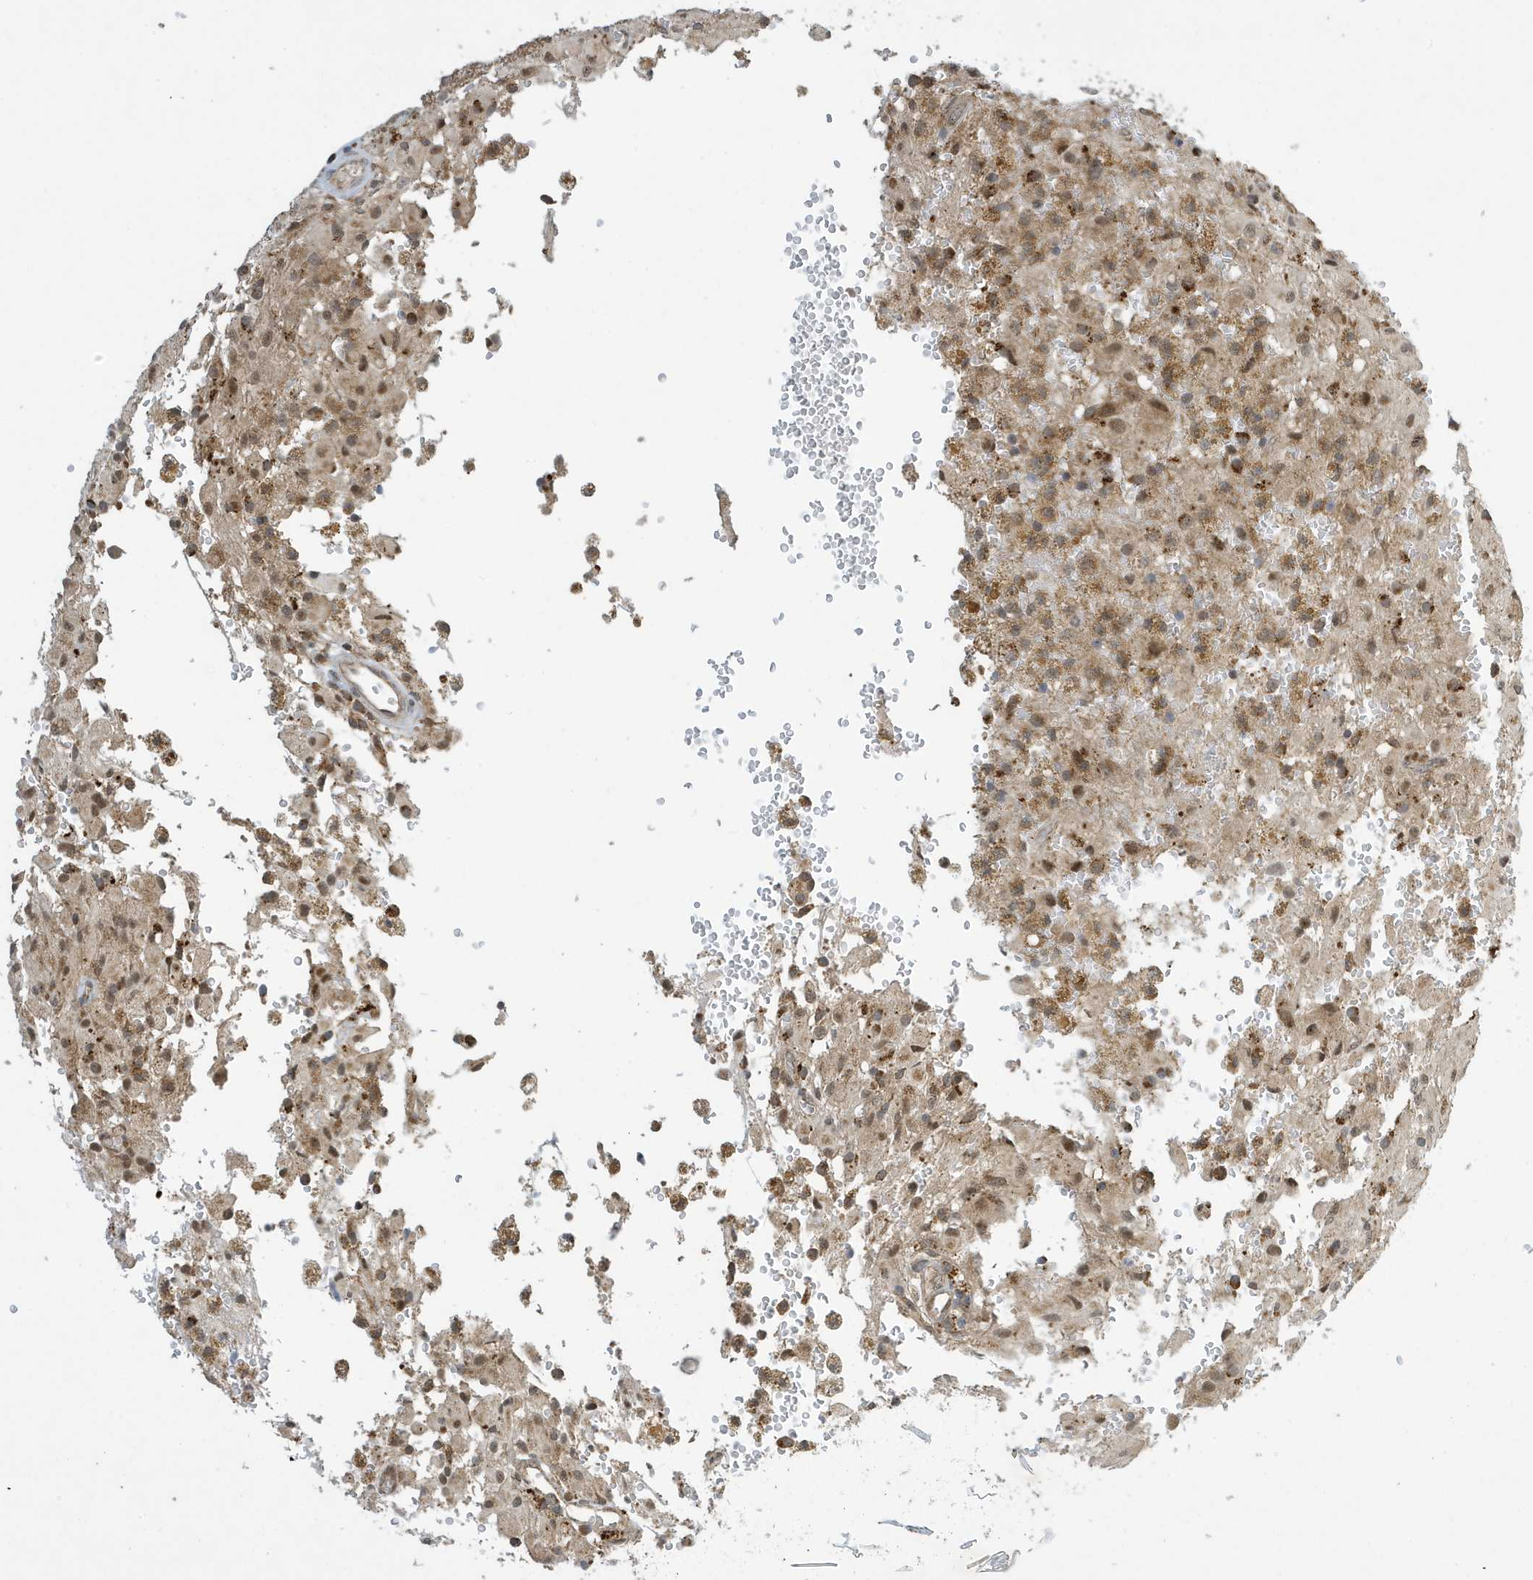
{"staining": {"intensity": "moderate", "quantity": "<25%", "location": "cytoplasmic/membranous"}, "tissue": "glioma", "cell_type": "Tumor cells", "image_type": "cancer", "snomed": [{"axis": "morphology", "description": "Glioma, malignant, High grade"}, {"axis": "topography", "description": "Brain"}], "caption": "IHC of human glioma reveals low levels of moderate cytoplasmic/membranous expression in about <25% of tumor cells.", "gene": "NCOA7", "patient": {"sex": "female", "age": 59}}